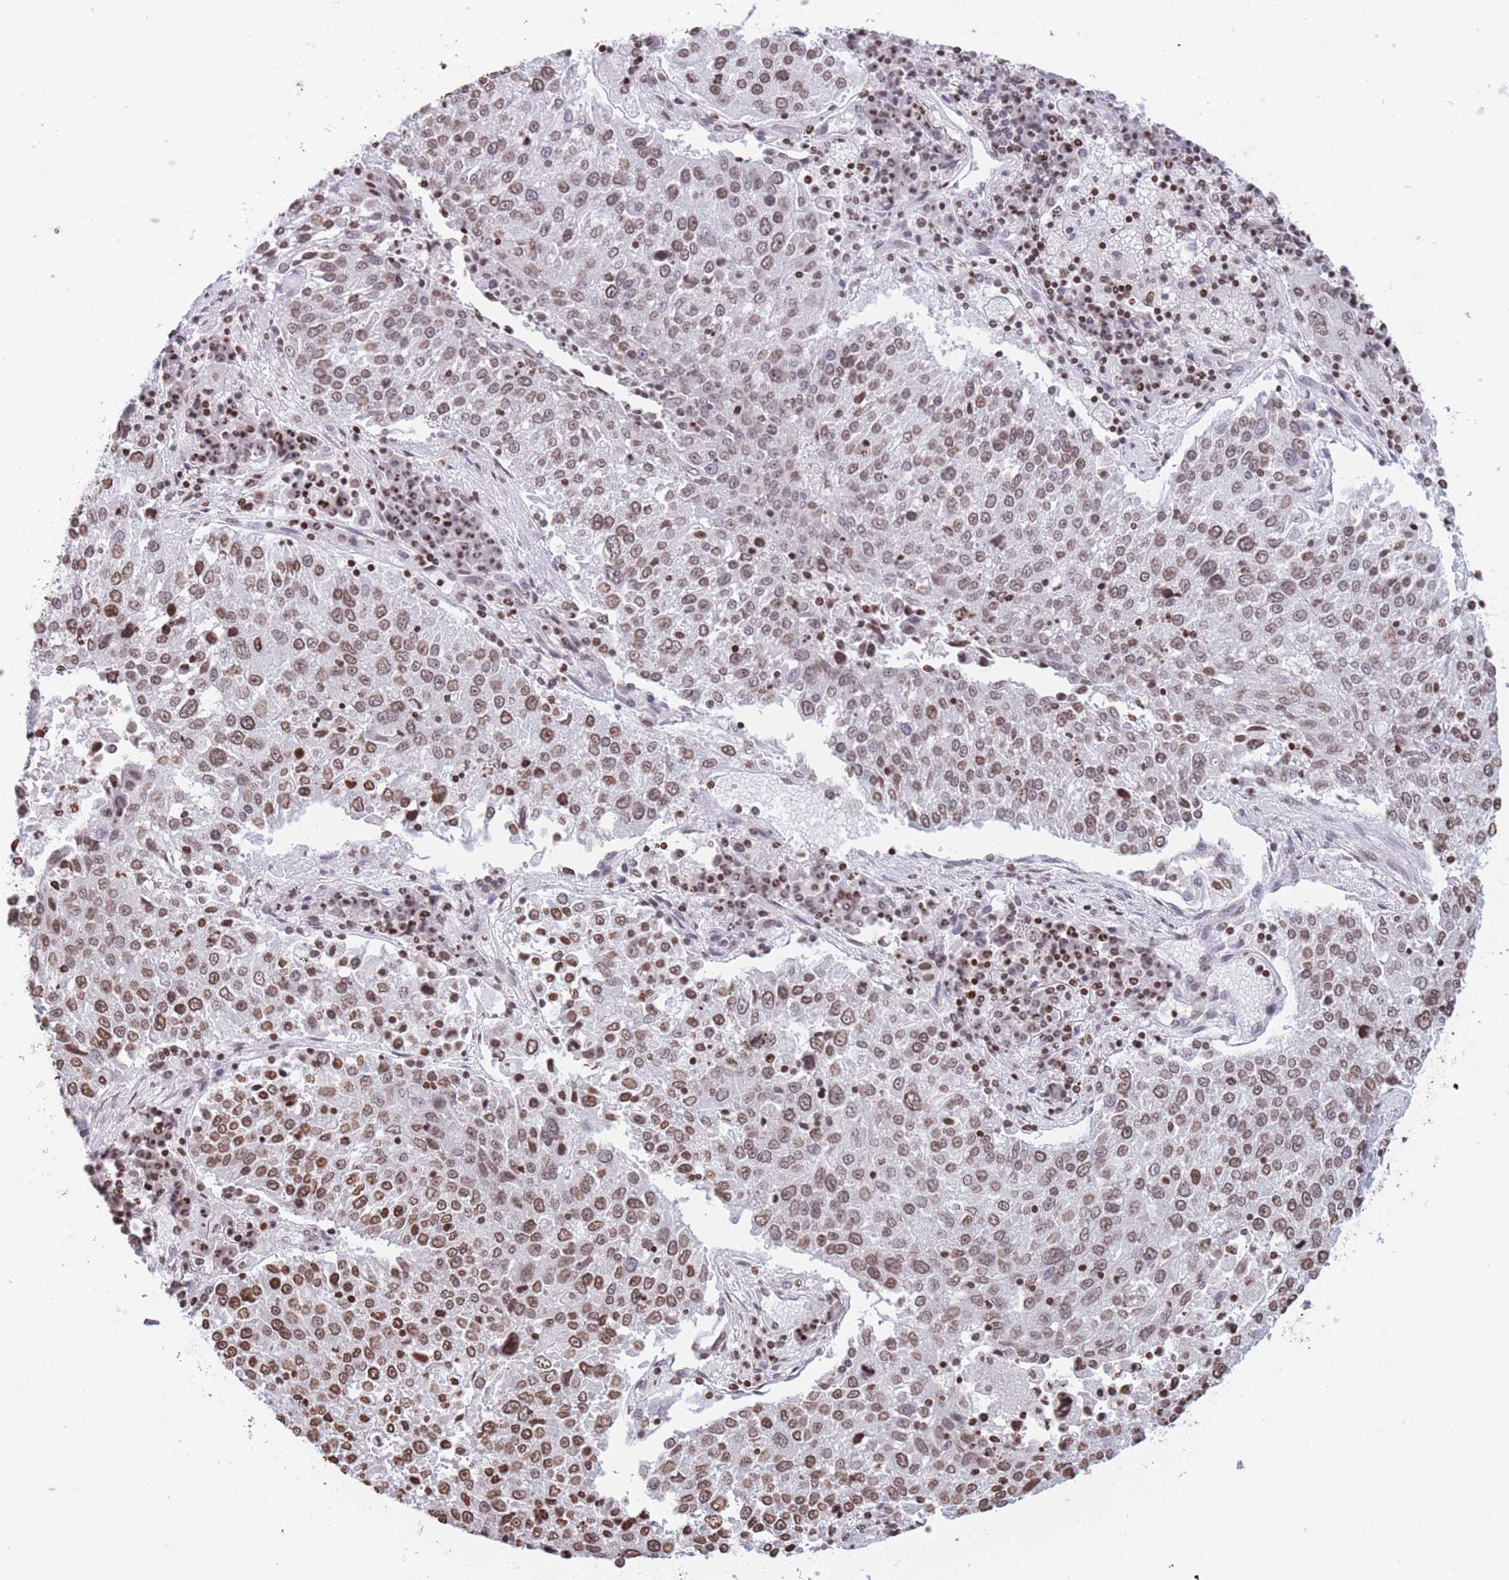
{"staining": {"intensity": "moderate", "quantity": ">75%", "location": "nuclear"}, "tissue": "lung cancer", "cell_type": "Tumor cells", "image_type": "cancer", "snomed": [{"axis": "morphology", "description": "Squamous cell carcinoma, NOS"}, {"axis": "topography", "description": "Lung"}], "caption": "Immunohistochemistry (IHC) (DAB) staining of squamous cell carcinoma (lung) exhibits moderate nuclear protein staining in approximately >75% of tumor cells.", "gene": "H2BC11", "patient": {"sex": "male", "age": 65}}